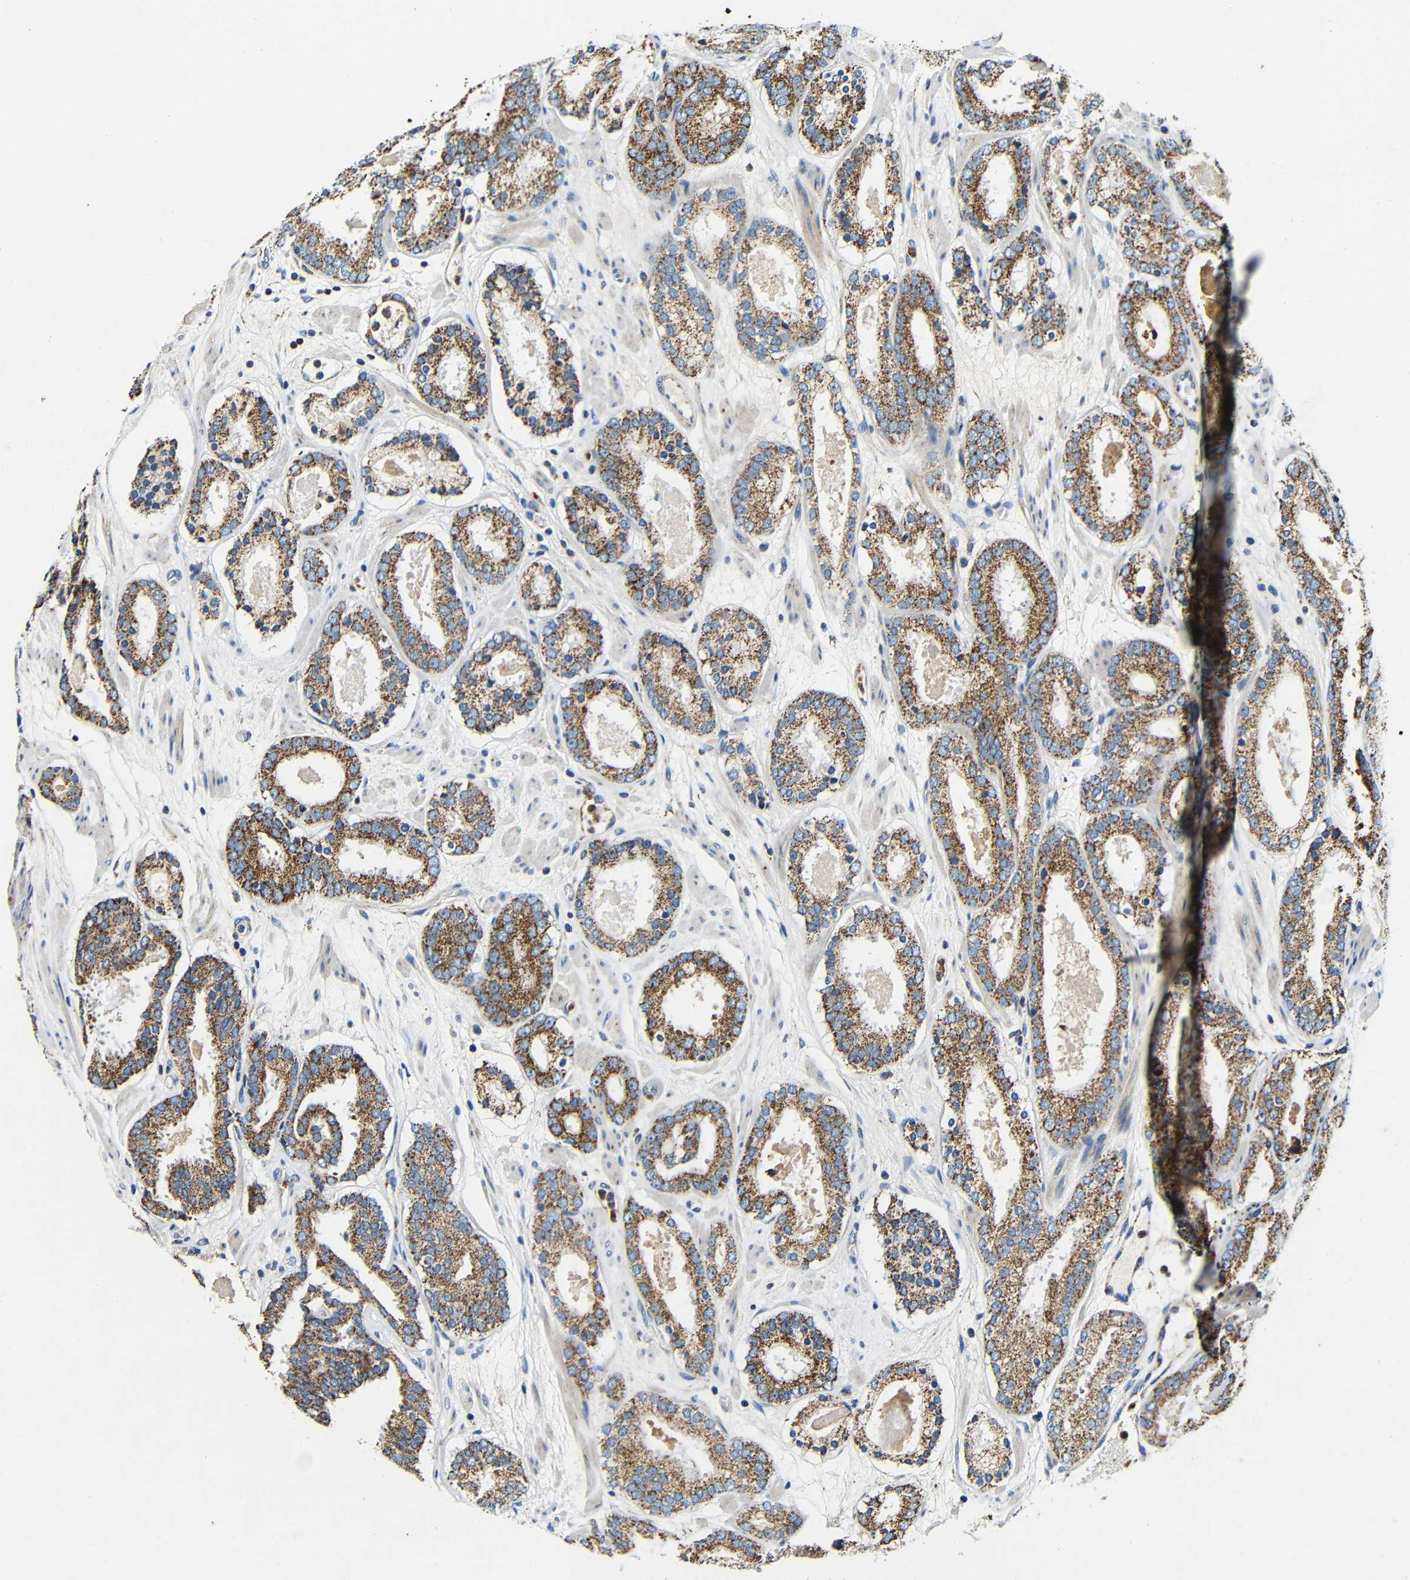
{"staining": {"intensity": "strong", "quantity": ">75%", "location": "cytoplasmic/membranous"}, "tissue": "prostate cancer", "cell_type": "Tumor cells", "image_type": "cancer", "snomed": [{"axis": "morphology", "description": "Adenocarcinoma, High grade"}, {"axis": "topography", "description": "Prostate"}], "caption": "High-power microscopy captured an immunohistochemistry (IHC) micrograph of prostate adenocarcinoma (high-grade), revealing strong cytoplasmic/membranous positivity in about >75% of tumor cells.", "gene": "GALNT18", "patient": {"sex": "male", "age": 64}}